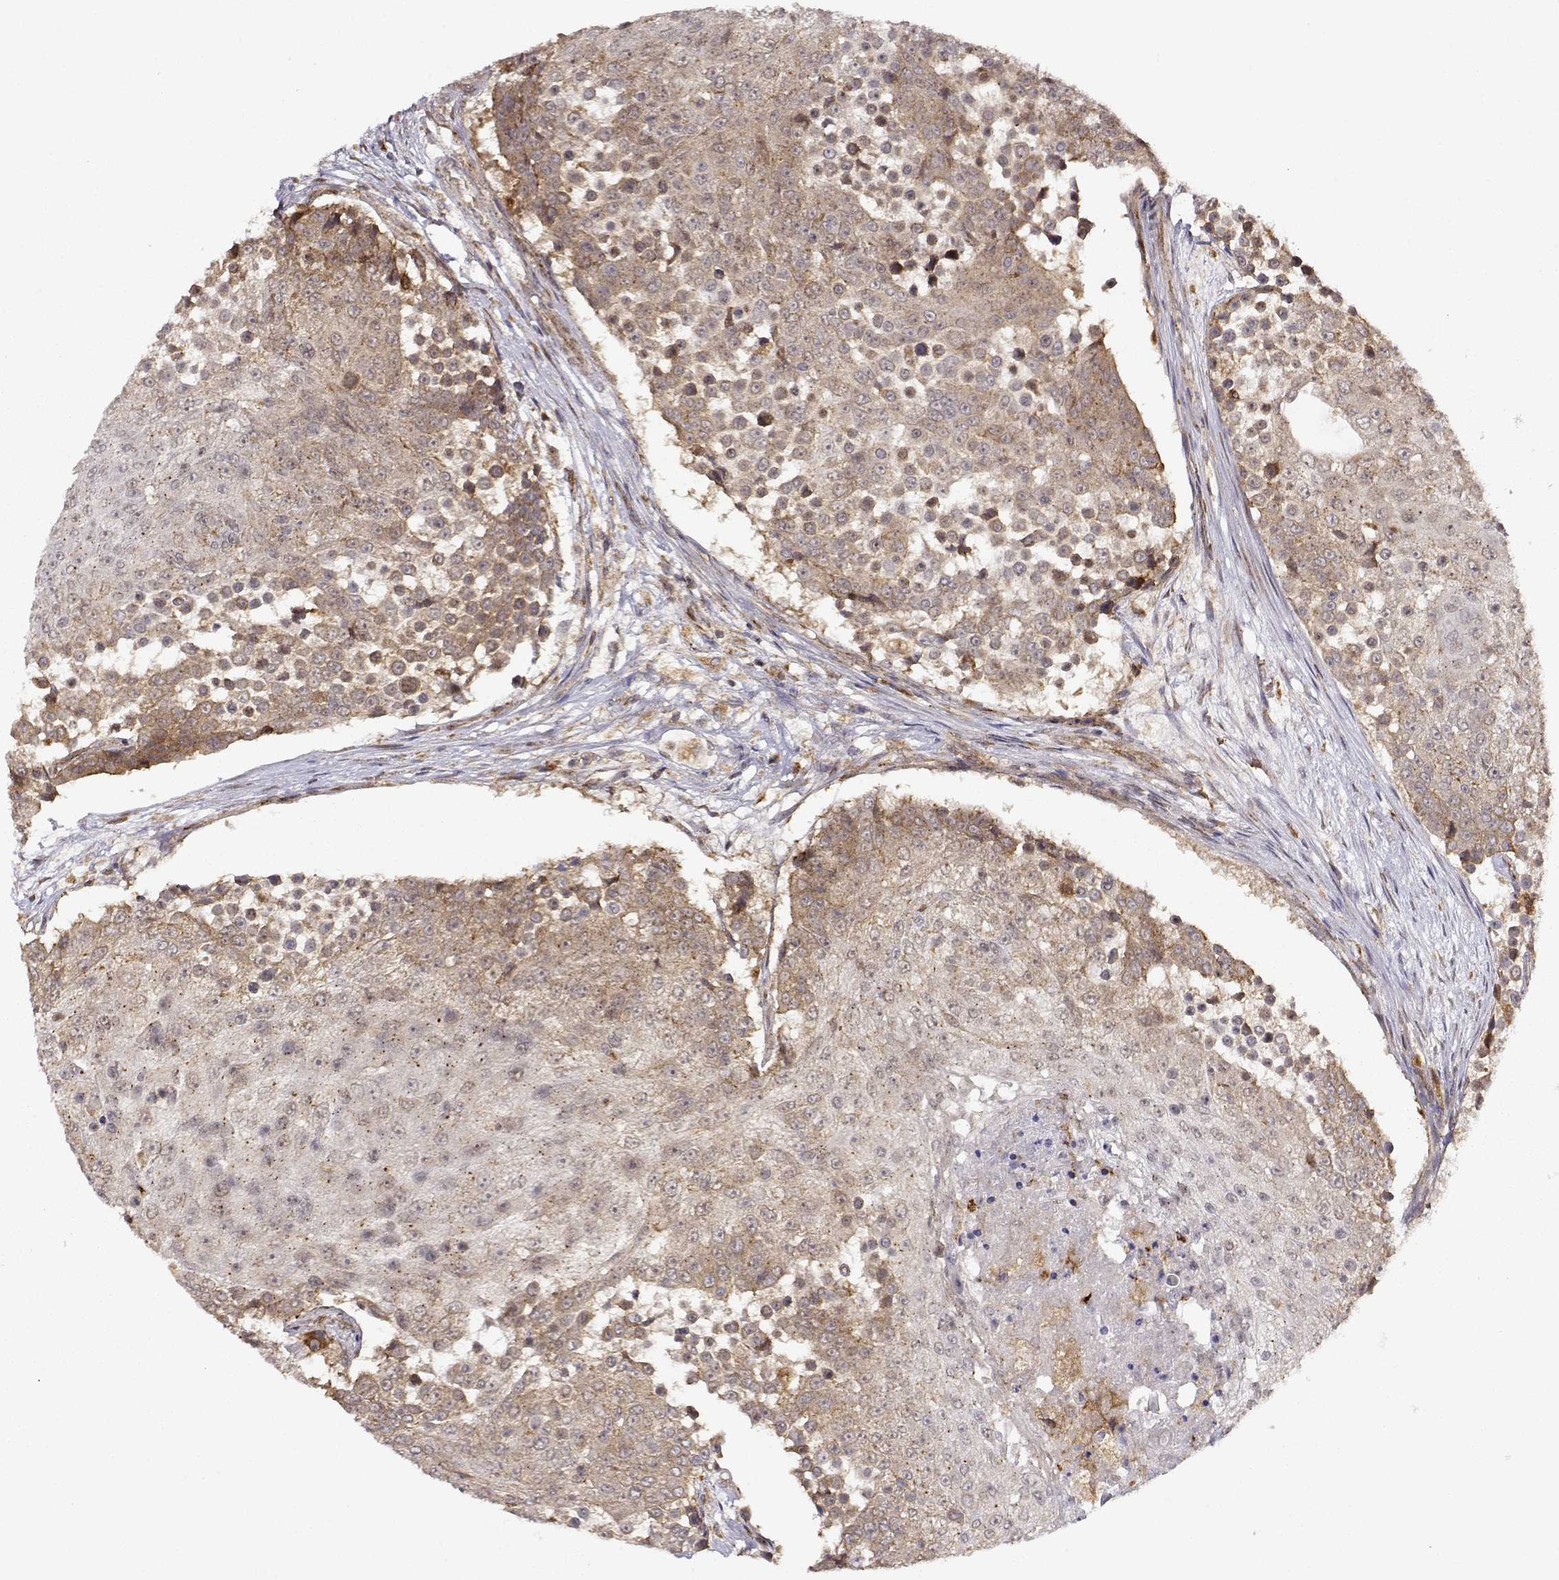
{"staining": {"intensity": "weak", "quantity": ">75%", "location": "cytoplasmic/membranous"}, "tissue": "urothelial cancer", "cell_type": "Tumor cells", "image_type": "cancer", "snomed": [{"axis": "morphology", "description": "Urothelial carcinoma, High grade"}, {"axis": "topography", "description": "Urinary bladder"}], "caption": "Protein staining by immunohistochemistry (IHC) demonstrates weak cytoplasmic/membranous staining in about >75% of tumor cells in high-grade urothelial carcinoma.", "gene": "RNF13", "patient": {"sex": "female", "age": 63}}